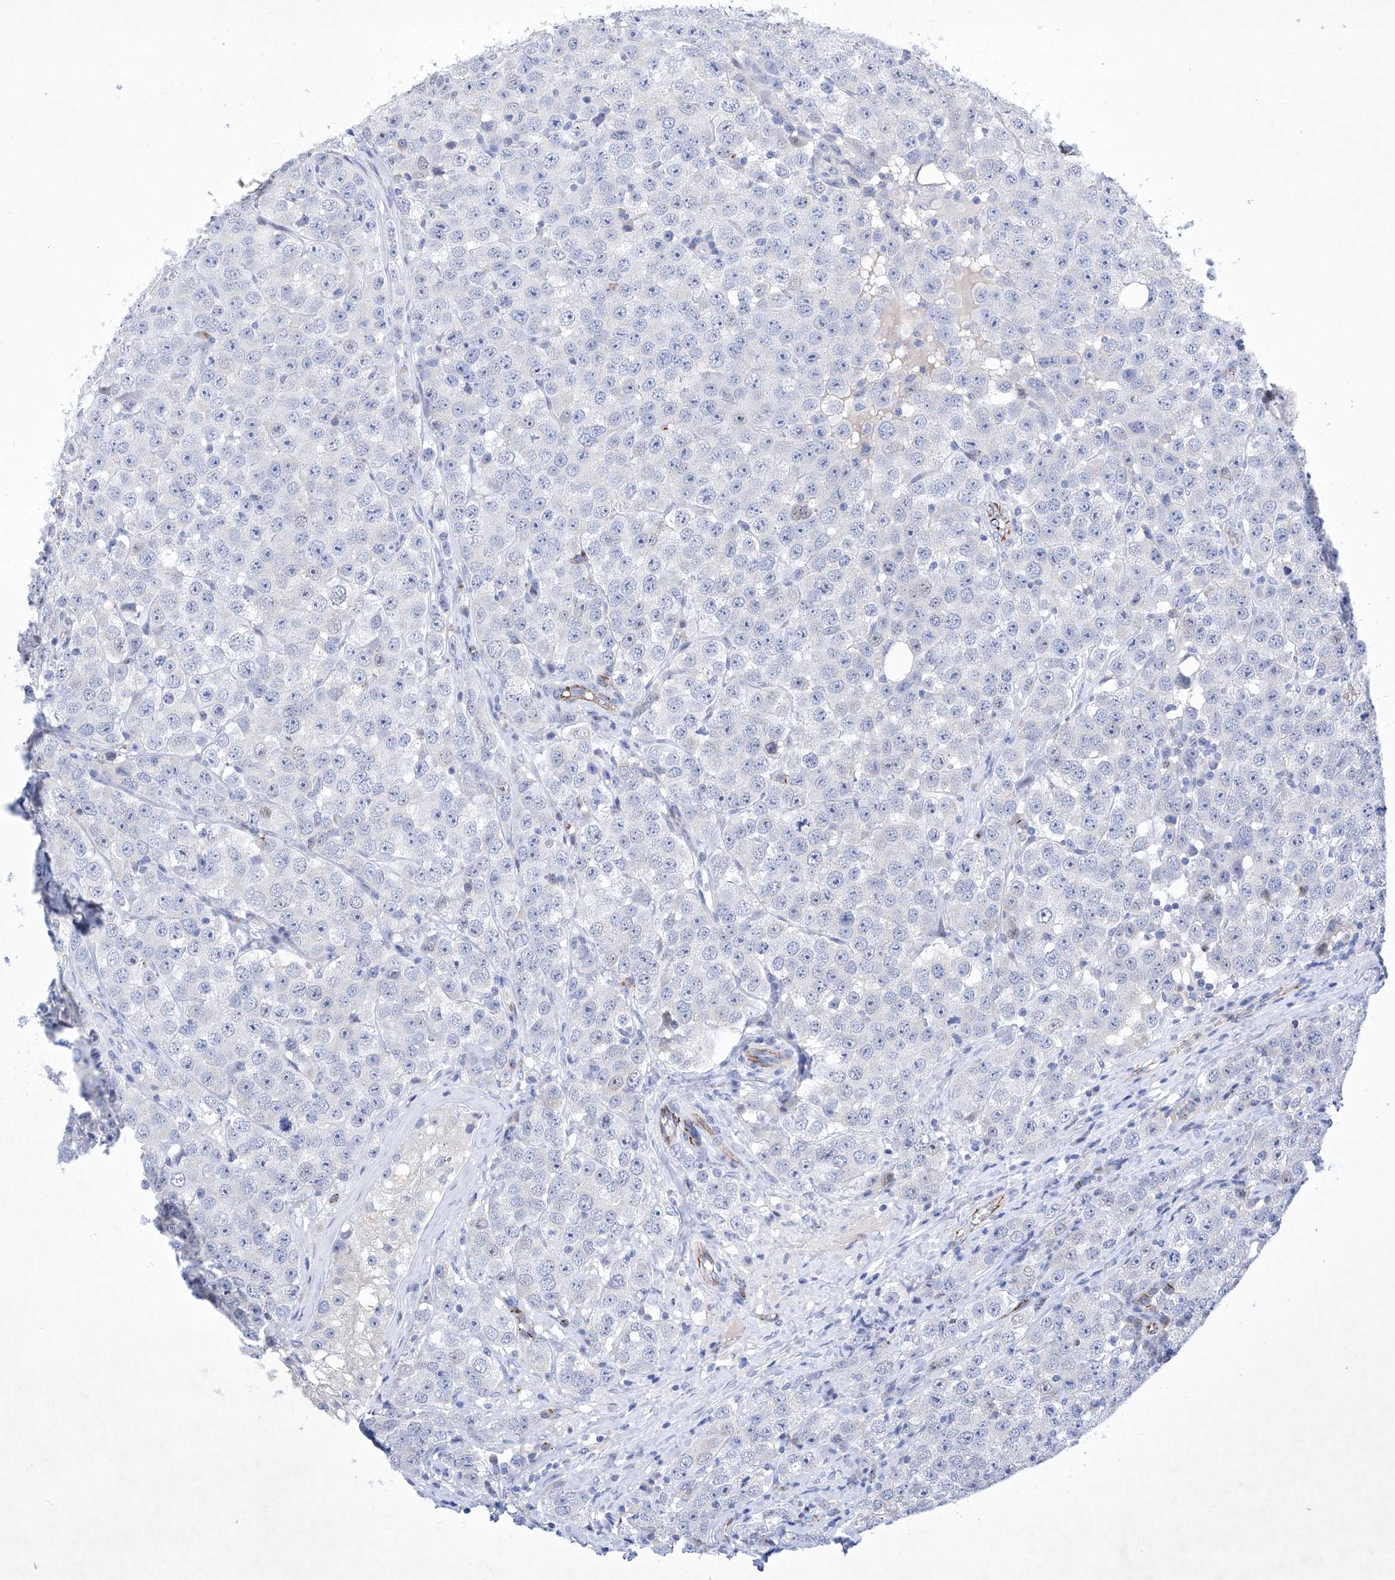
{"staining": {"intensity": "negative", "quantity": "none", "location": "none"}, "tissue": "testis cancer", "cell_type": "Tumor cells", "image_type": "cancer", "snomed": [{"axis": "morphology", "description": "Seminoma, NOS"}, {"axis": "topography", "description": "Testis"}], "caption": "Immunohistochemistry of human testis seminoma reveals no staining in tumor cells.", "gene": "ETV7", "patient": {"sex": "male", "age": 28}}